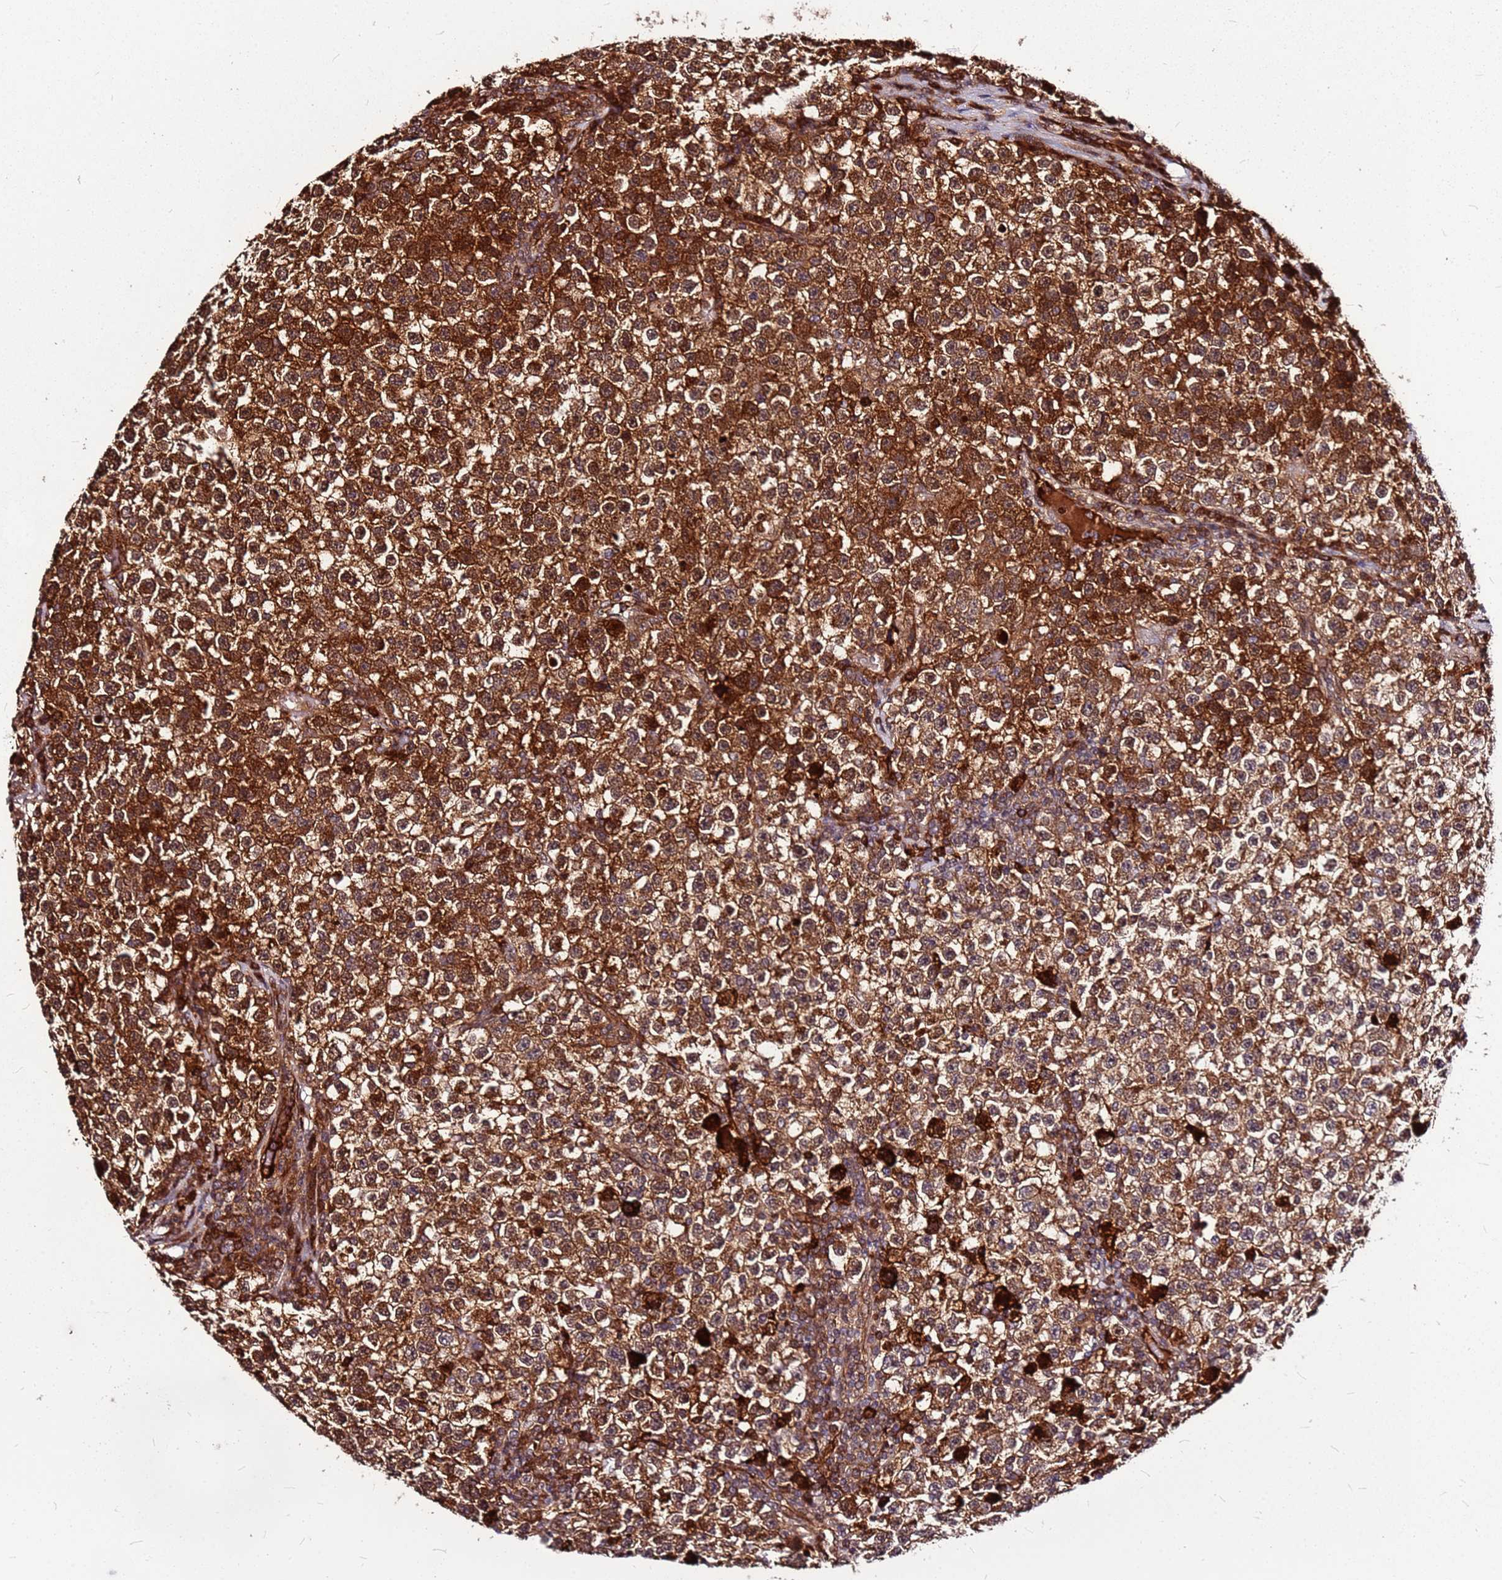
{"staining": {"intensity": "strong", "quantity": ">75%", "location": "cytoplasmic/membranous,nuclear"}, "tissue": "testis cancer", "cell_type": "Tumor cells", "image_type": "cancer", "snomed": [{"axis": "morphology", "description": "Seminoma, NOS"}, {"axis": "topography", "description": "Testis"}], "caption": "Immunohistochemistry (IHC) photomicrograph of neoplastic tissue: testis seminoma stained using immunohistochemistry exhibits high levels of strong protein expression localized specifically in the cytoplasmic/membranous and nuclear of tumor cells, appearing as a cytoplasmic/membranous and nuclear brown color.", "gene": "LYPLAL1", "patient": {"sex": "male", "age": 22}}